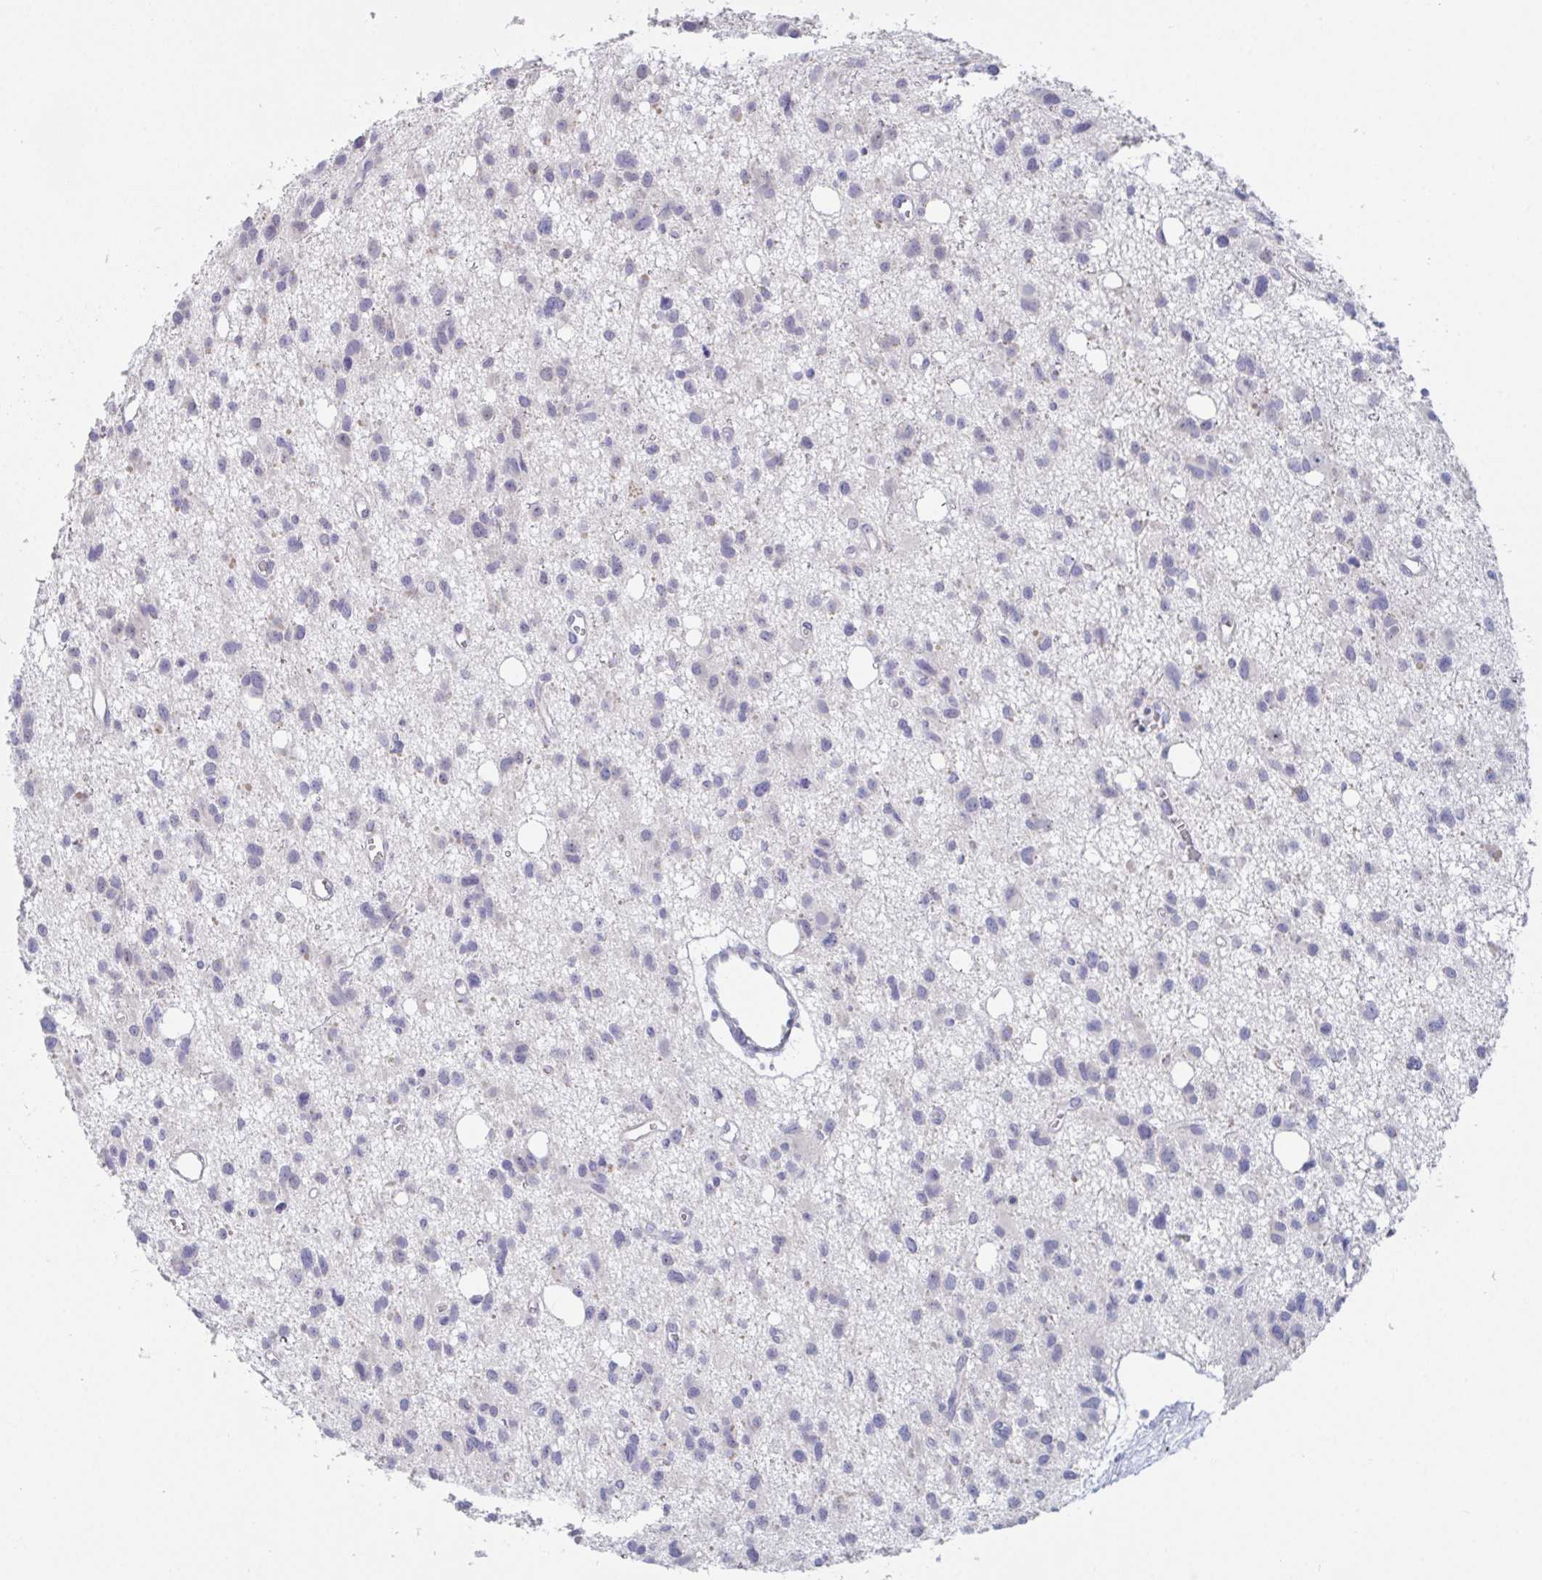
{"staining": {"intensity": "negative", "quantity": "none", "location": "none"}, "tissue": "glioma", "cell_type": "Tumor cells", "image_type": "cancer", "snomed": [{"axis": "morphology", "description": "Glioma, malignant, High grade"}, {"axis": "topography", "description": "Brain"}], "caption": "Immunohistochemical staining of glioma reveals no significant staining in tumor cells. Brightfield microscopy of immunohistochemistry (IHC) stained with DAB (brown) and hematoxylin (blue), captured at high magnification.", "gene": "MYC", "patient": {"sex": "male", "age": 23}}